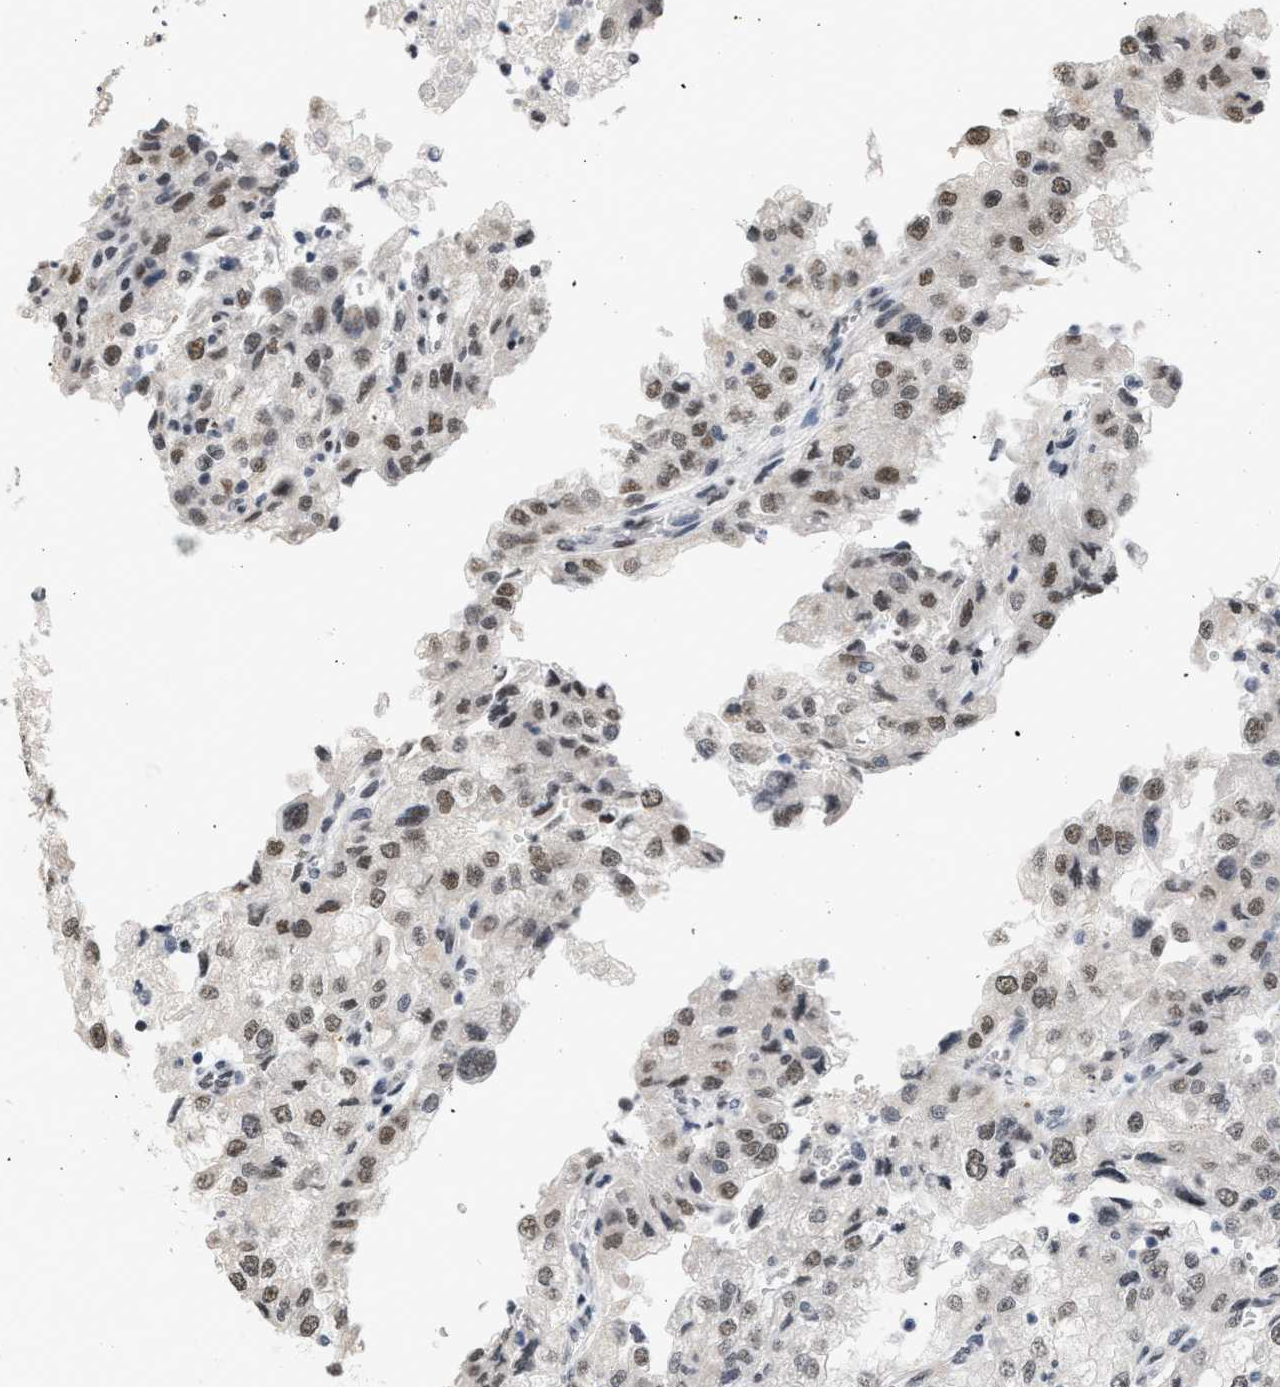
{"staining": {"intensity": "weak", "quantity": ">75%", "location": "nuclear"}, "tissue": "renal cancer", "cell_type": "Tumor cells", "image_type": "cancer", "snomed": [{"axis": "morphology", "description": "Adenocarcinoma, NOS"}, {"axis": "topography", "description": "Kidney"}], "caption": "The image demonstrates a brown stain indicating the presence of a protein in the nuclear of tumor cells in renal adenocarcinoma.", "gene": "RAF1", "patient": {"sex": "female", "age": 54}}